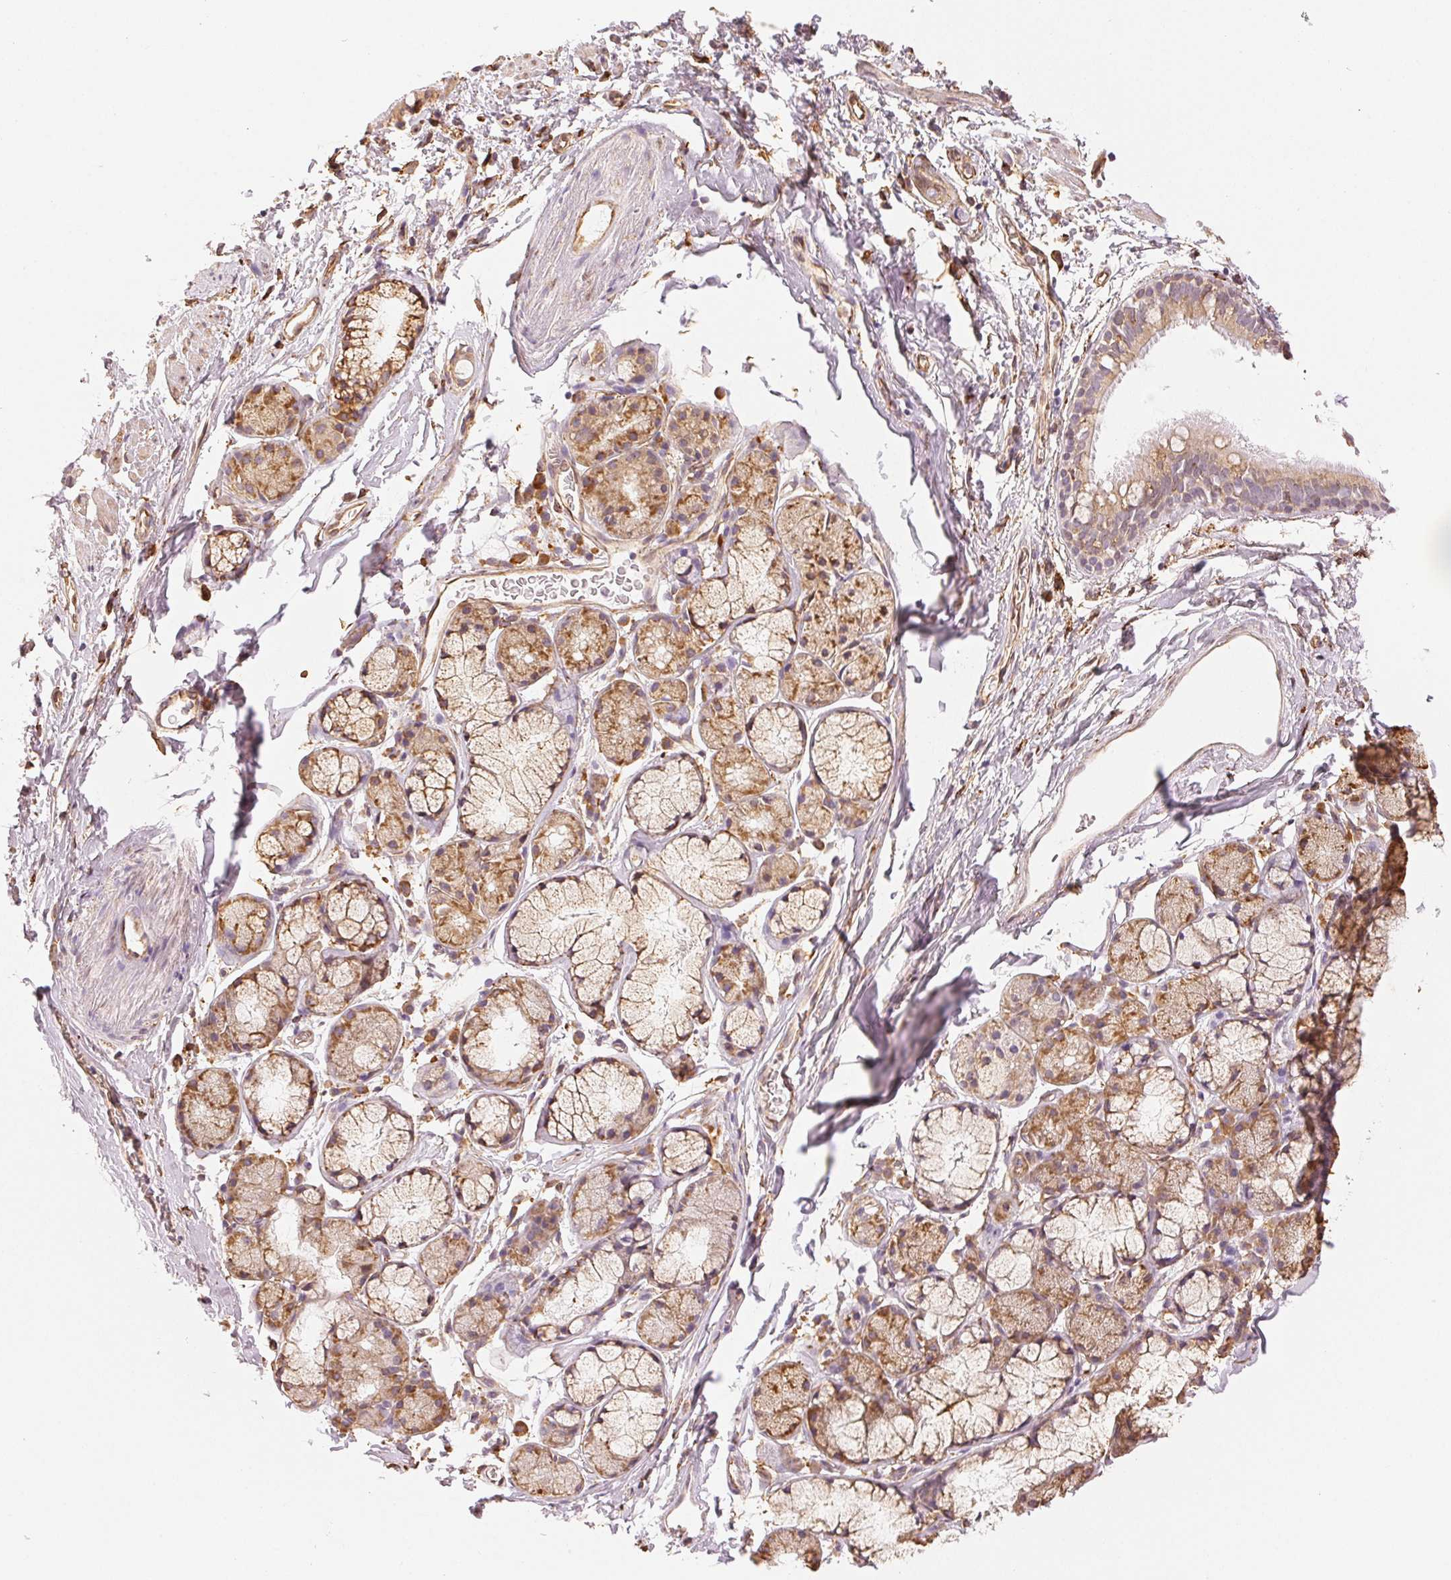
{"staining": {"intensity": "moderate", "quantity": ">75%", "location": "cytoplasmic/membranous"}, "tissue": "soft tissue", "cell_type": "Chondrocytes", "image_type": "normal", "snomed": [{"axis": "morphology", "description": "Normal tissue, NOS"}, {"axis": "topography", "description": "Lymph node"}, {"axis": "topography", "description": "Cartilage tissue"}, {"axis": "topography", "description": "Bronchus"}], "caption": "Soft tissue stained with DAB (3,3'-diaminobenzidine) IHC reveals medium levels of moderate cytoplasmic/membranous expression in about >75% of chondrocytes.", "gene": "RCN3", "patient": {"sex": "female", "age": 70}}